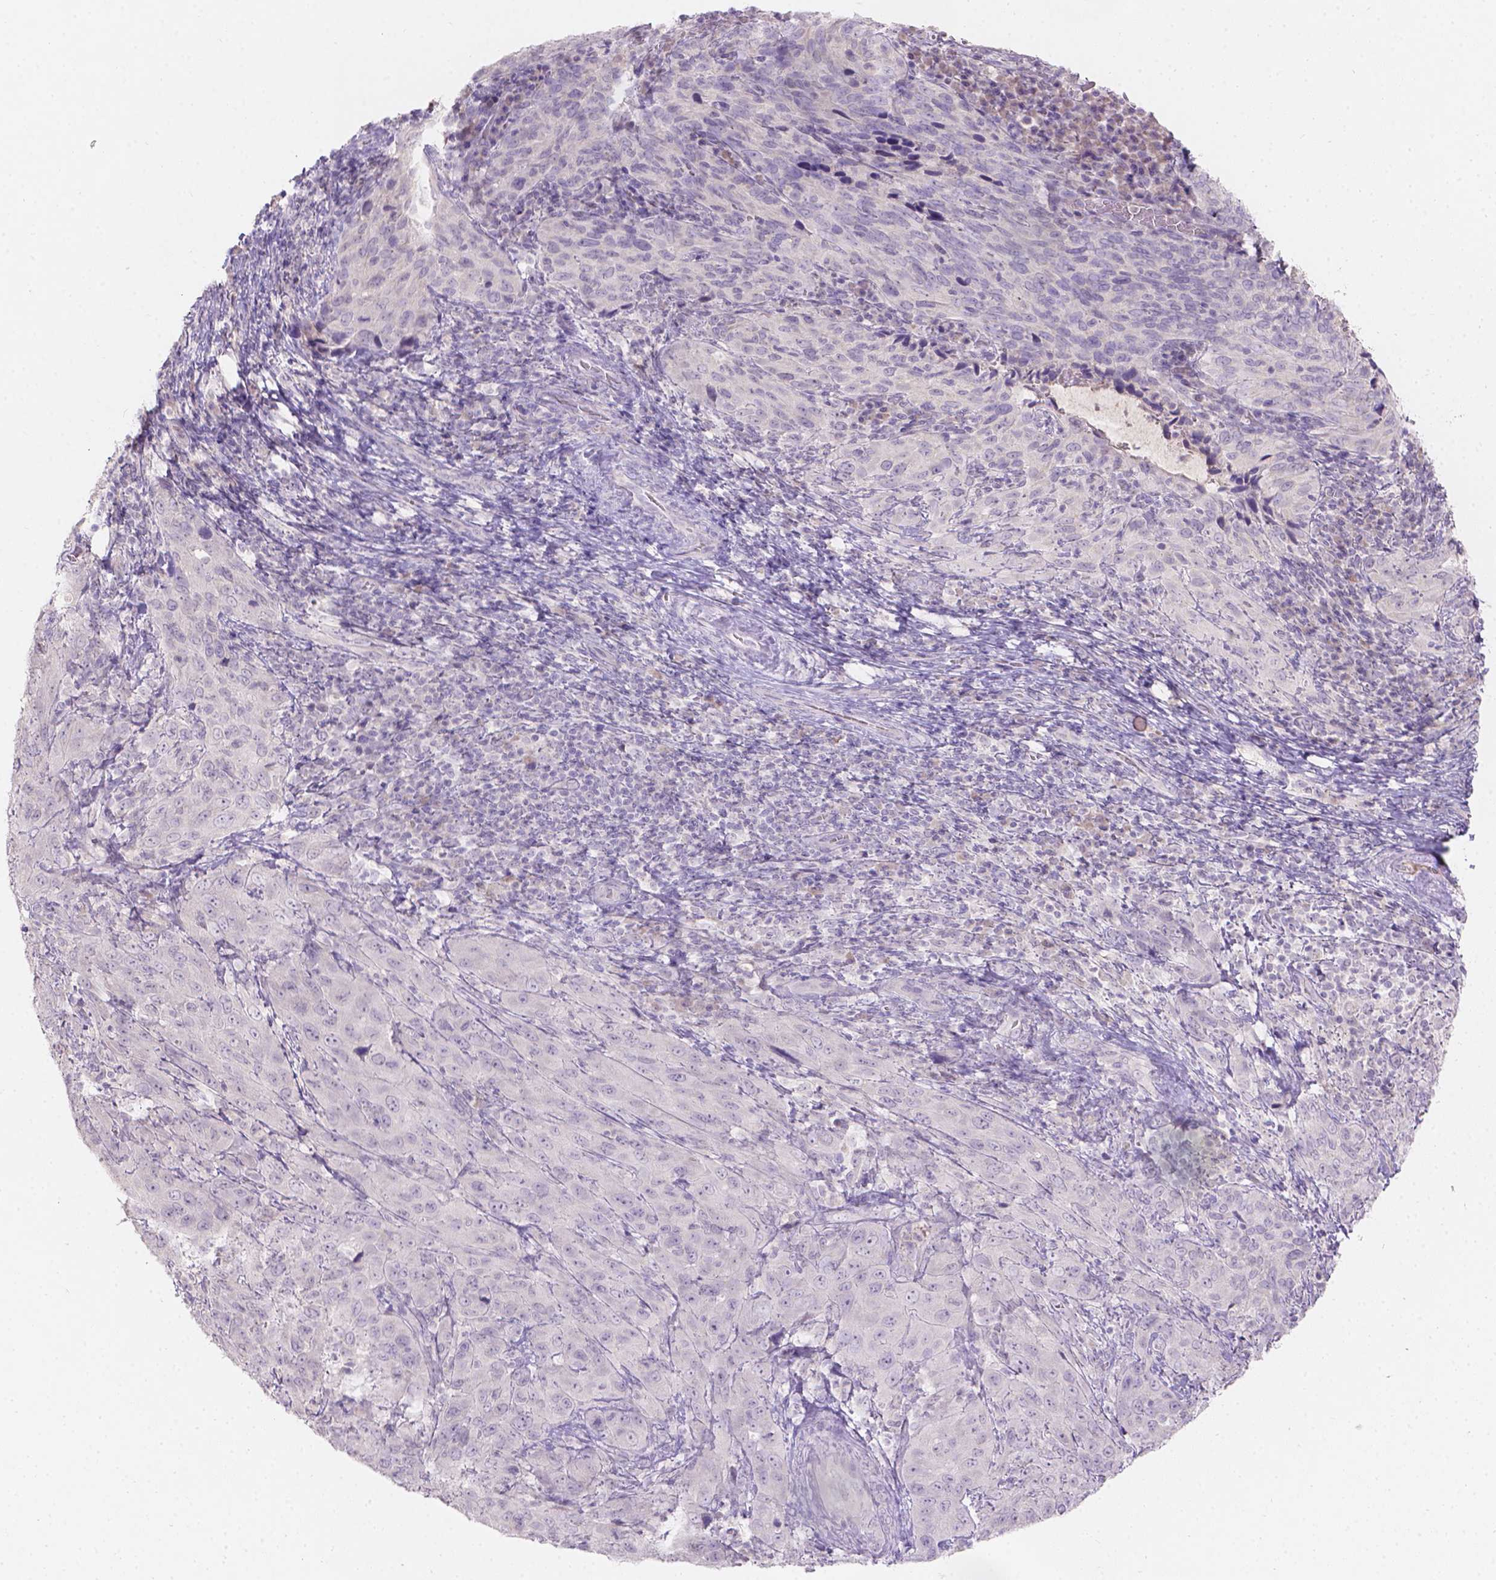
{"staining": {"intensity": "negative", "quantity": "none", "location": "none"}, "tissue": "cervical cancer", "cell_type": "Tumor cells", "image_type": "cancer", "snomed": [{"axis": "morphology", "description": "Normal tissue, NOS"}, {"axis": "morphology", "description": "Squamous cell carcinoma, NOS"}, {"axis": "topography", "description": "Cervix"}], "caption": "Immunohistochemistry (IHC) image of cervical cancer stained for a protein (brown), which exhibits no staining in tumor cells.", "gene": "DCAF4L1", "patient": {"sex": "female", "age": 51}}